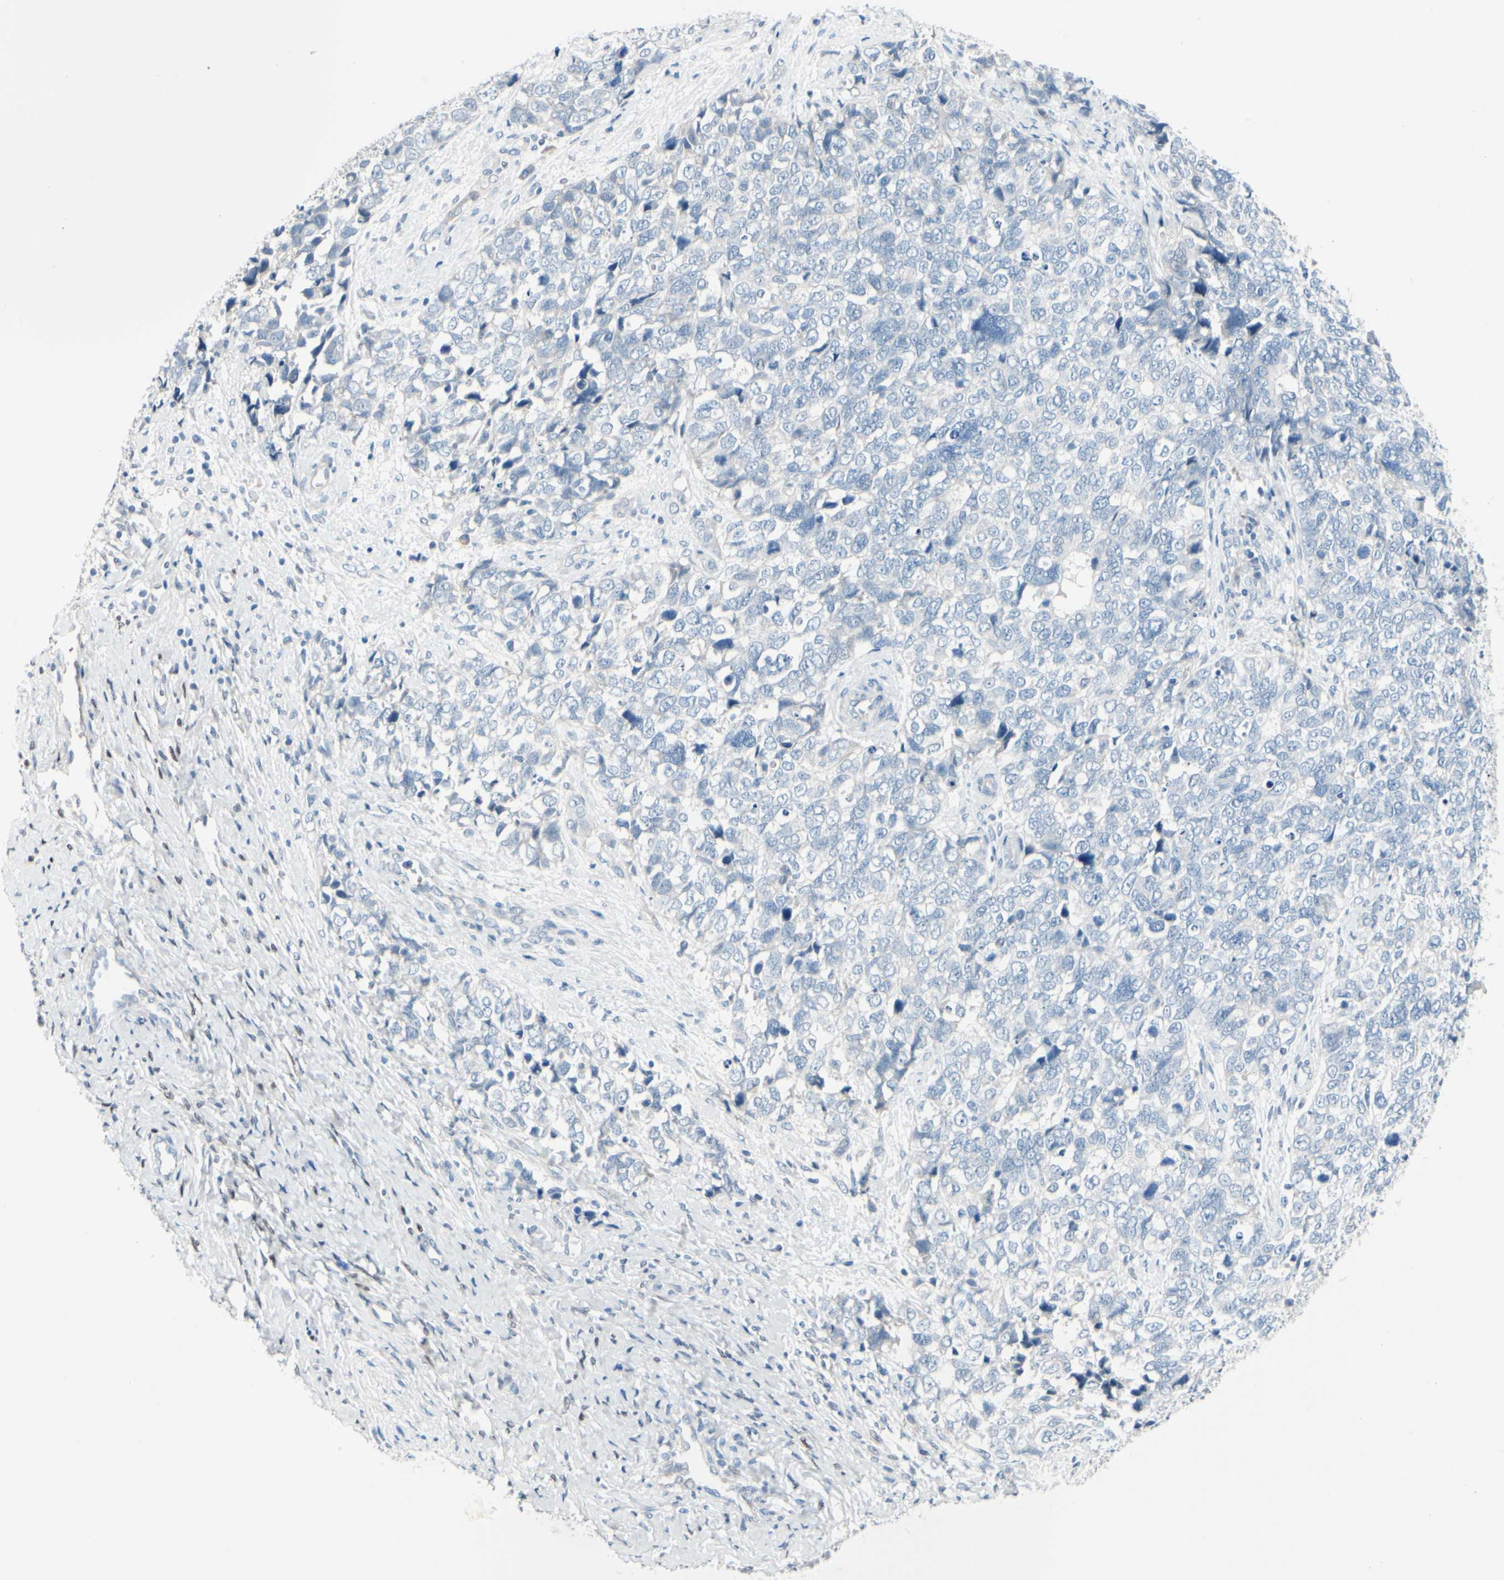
{"staining": {"intensity": "negative", "quantity": "none", "location": "none"}, "tissue": "cervical cancer", "cell_type": "Tumor cells", "image_type": "cancer", "snomed": [{"axis": "morphology", "description": "Squamous cell carcinoma, NOS"}, {"axis": "topography", "description": "Cervix"}], "caption": "The IHC photomicrograph has no significant positivity in tumor cells of cervical squamous cell carcinoma tissue.", "gene": "PGR", "patient": {"sex": "female", "age": 63}}